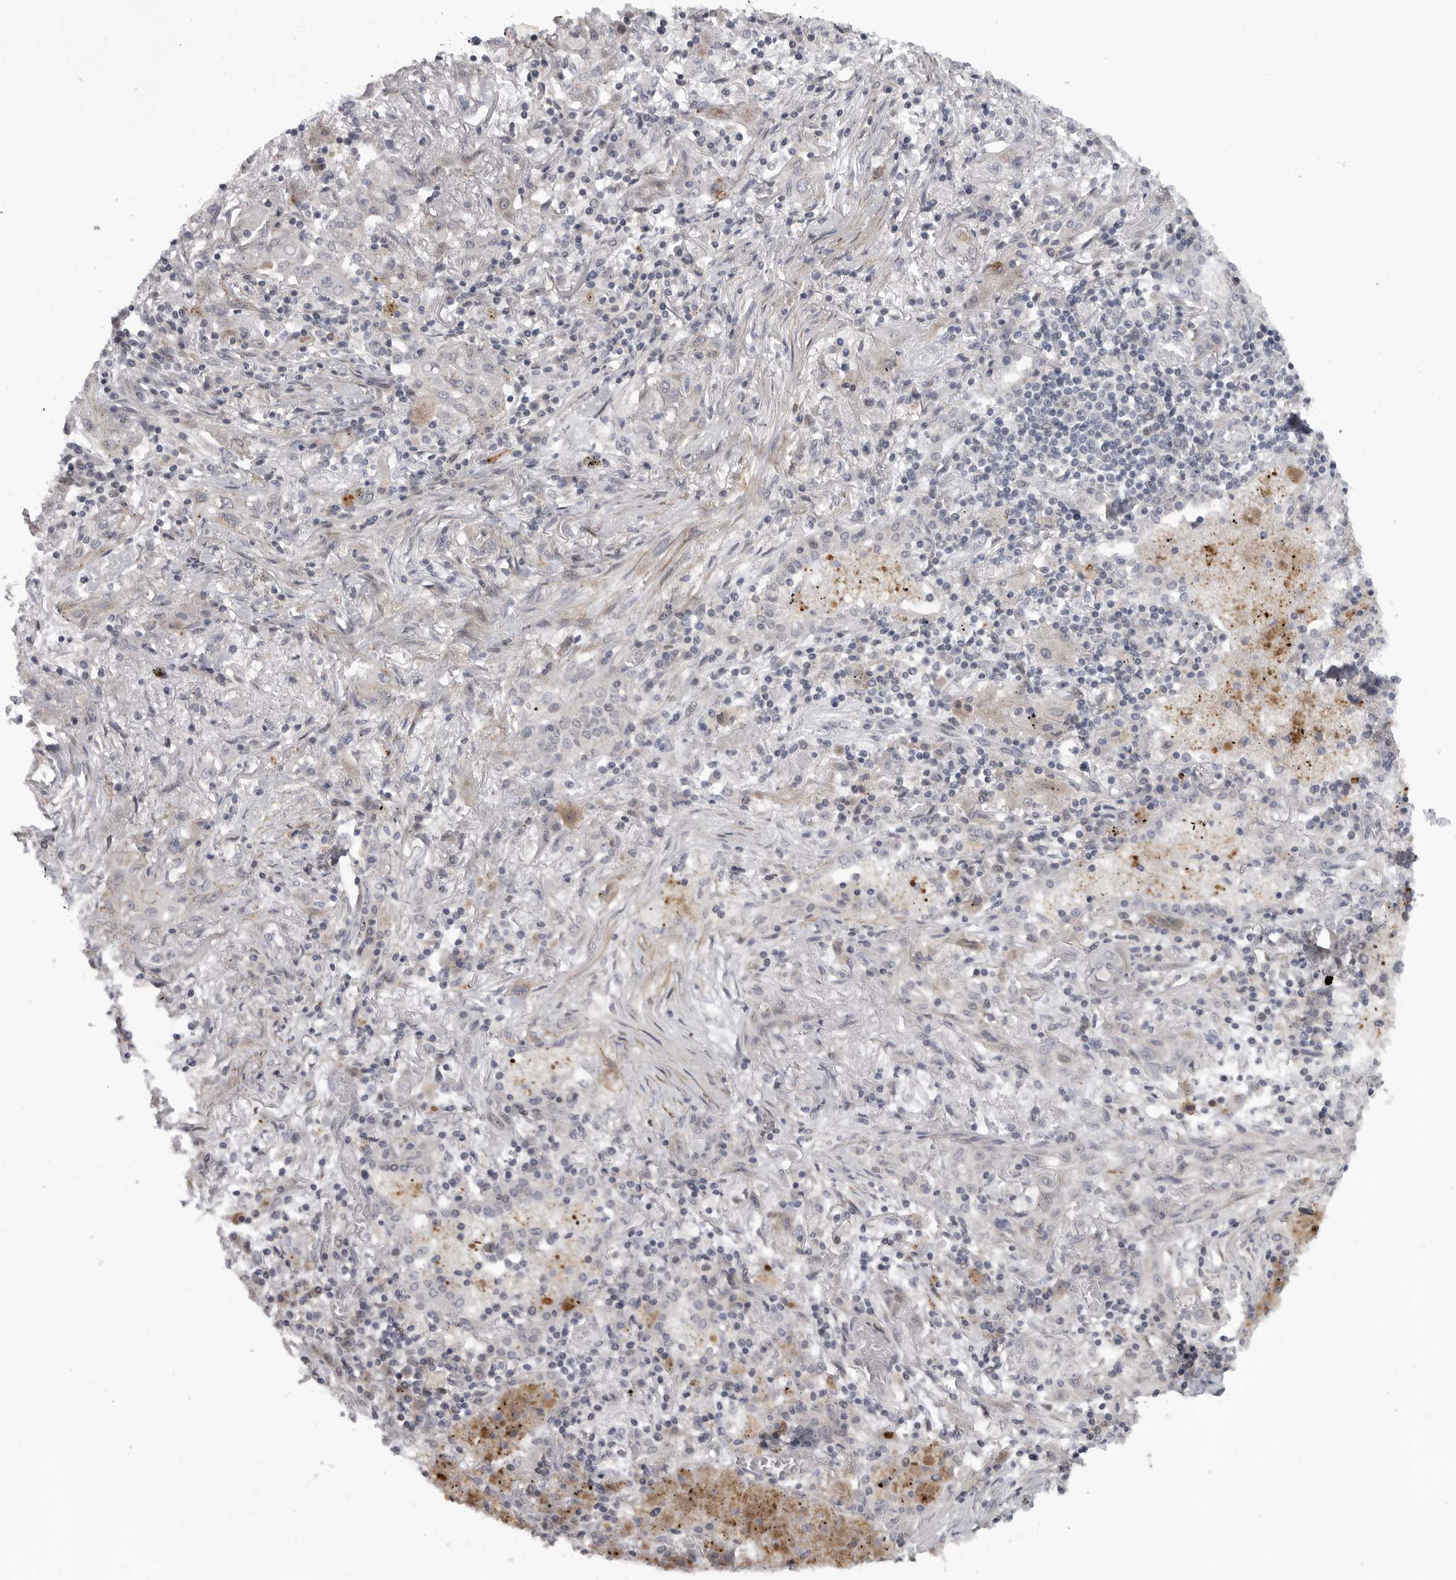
{"staining": {"intensity": "negative", "quantity": "none", "location": "none"}, "tissue": "lung cancer", "cell_type": "Tumor cells", "image_type": "cancer", "snomed": [{"axis": "morphology", "description": "Squamous cell carcinoma, NOS"}, {"axis": "topography", "description": "Lung"}], "caption": "Immunohistochemistry image of neoplastic tissue: human lung cancer (squamous cell carcinoma) stained with DAB exhibits no significant protein positivity in tumor cells.", "gene": "PPP1R9A", "patient": {"sex": "female", "age": 47}}